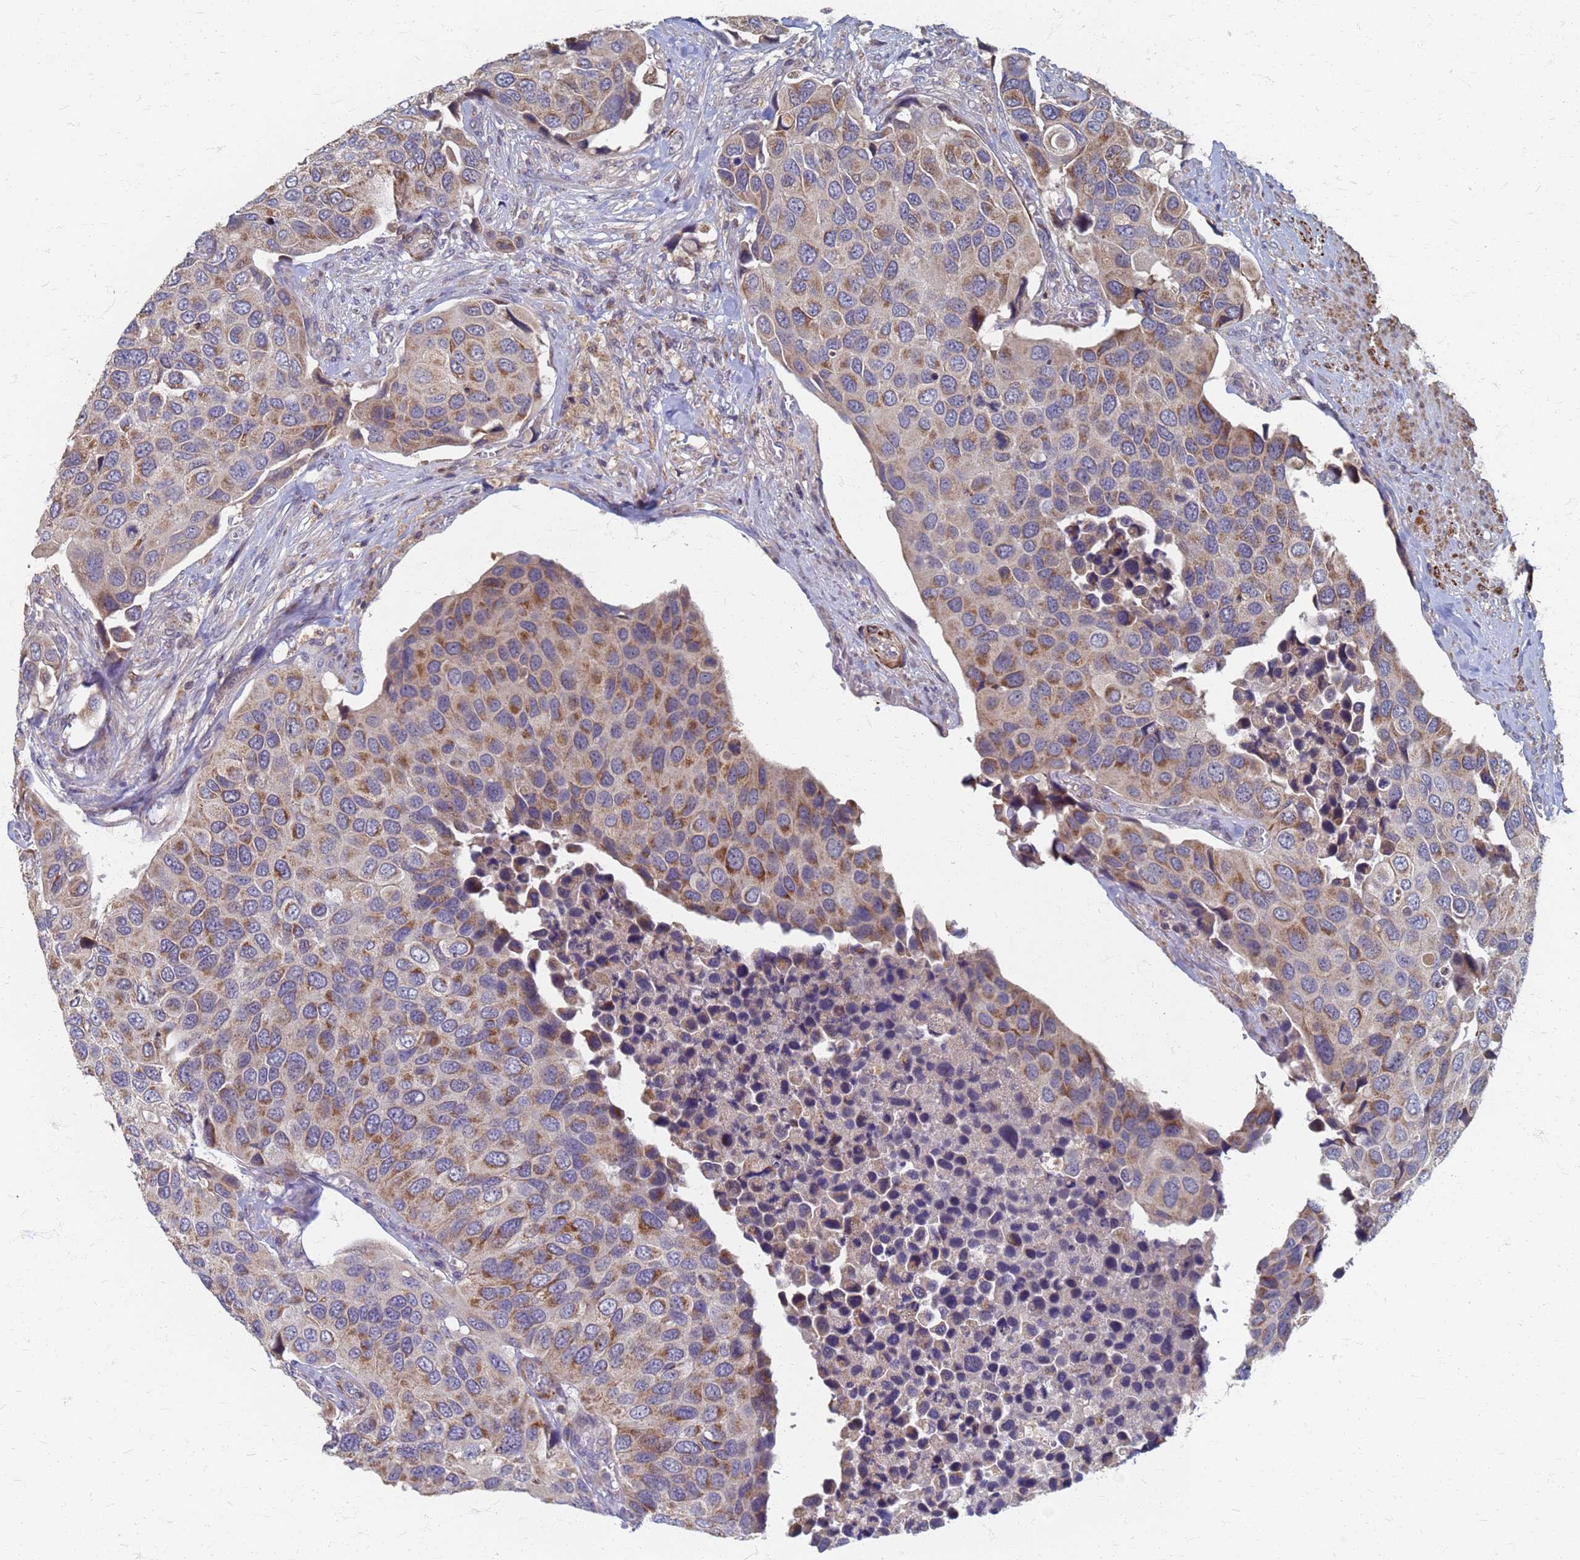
{"staining": {"intensity": "moderate", "quantity": ">75%", "location": "cytoplasmic/membranous"}, "tissue": "urothelial cancer", "cell_type": "Tumor cells", "image_type": "cancer", "snomed": [{"axis": "morphology", "description": "Urothelial carcinoma, High grade"}, {"axis": "topography", "description": "Urinary bladder"}], "caption": "IHC histopathology image of neoplastic tissue: high-grade urothelial carcinoma stained using immunohistochemistry (IHC) shows medium levels of moderate protein expression localized specifically in the cytoplasmic/membranous of tumor cells, appearing as a cytoplasmic/membranous brown color.", "gene": "ATPAF1", "patient": {"sex": "male", "age": 74}}